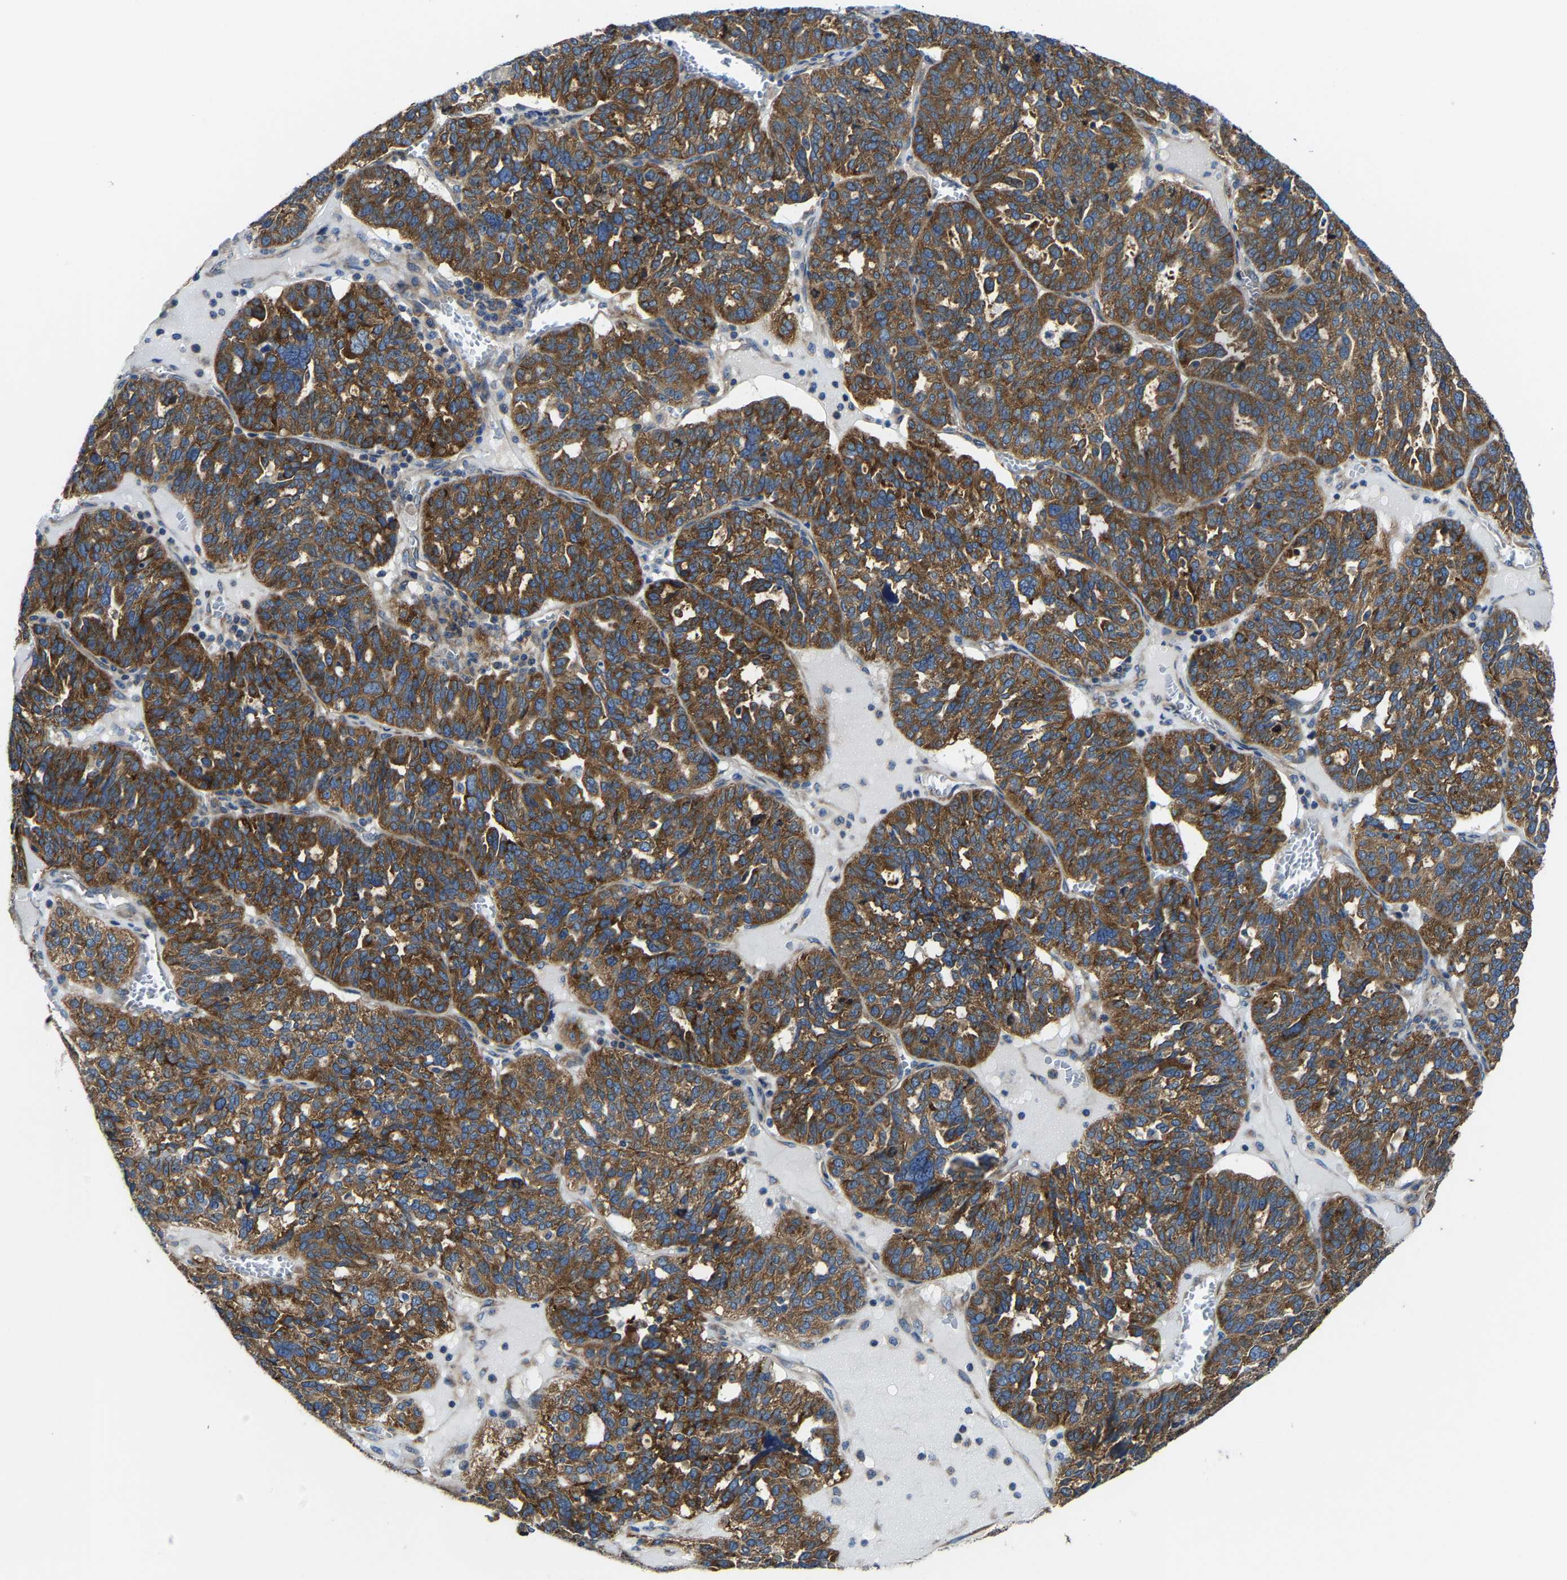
{"staining": {"intensity": "strong", "quantity": ">75%", "location": "cytoplasmic/membranous"}, "tissue": "ovarian cancer", "cell_type": "Tumor cells", "image_type": "cancer", "snomed": [{"axis": "morphology", "description": "Cystadenocarcinoma, serous, NOS"}, {"axis": "topography", "description": "Ovary"}], "caption": "A brown stain labels strong cytoplasmic/membranous expression of a protein in human ovarian serous cystadenocarcinoma tumor cells. The protein is stained brown, and the nuclei are stained in blue (DAB IHC with brightfield microscopy, high magnification).", "gene": "G3BP2", "patient": {"sex": "female", "age": 59}}